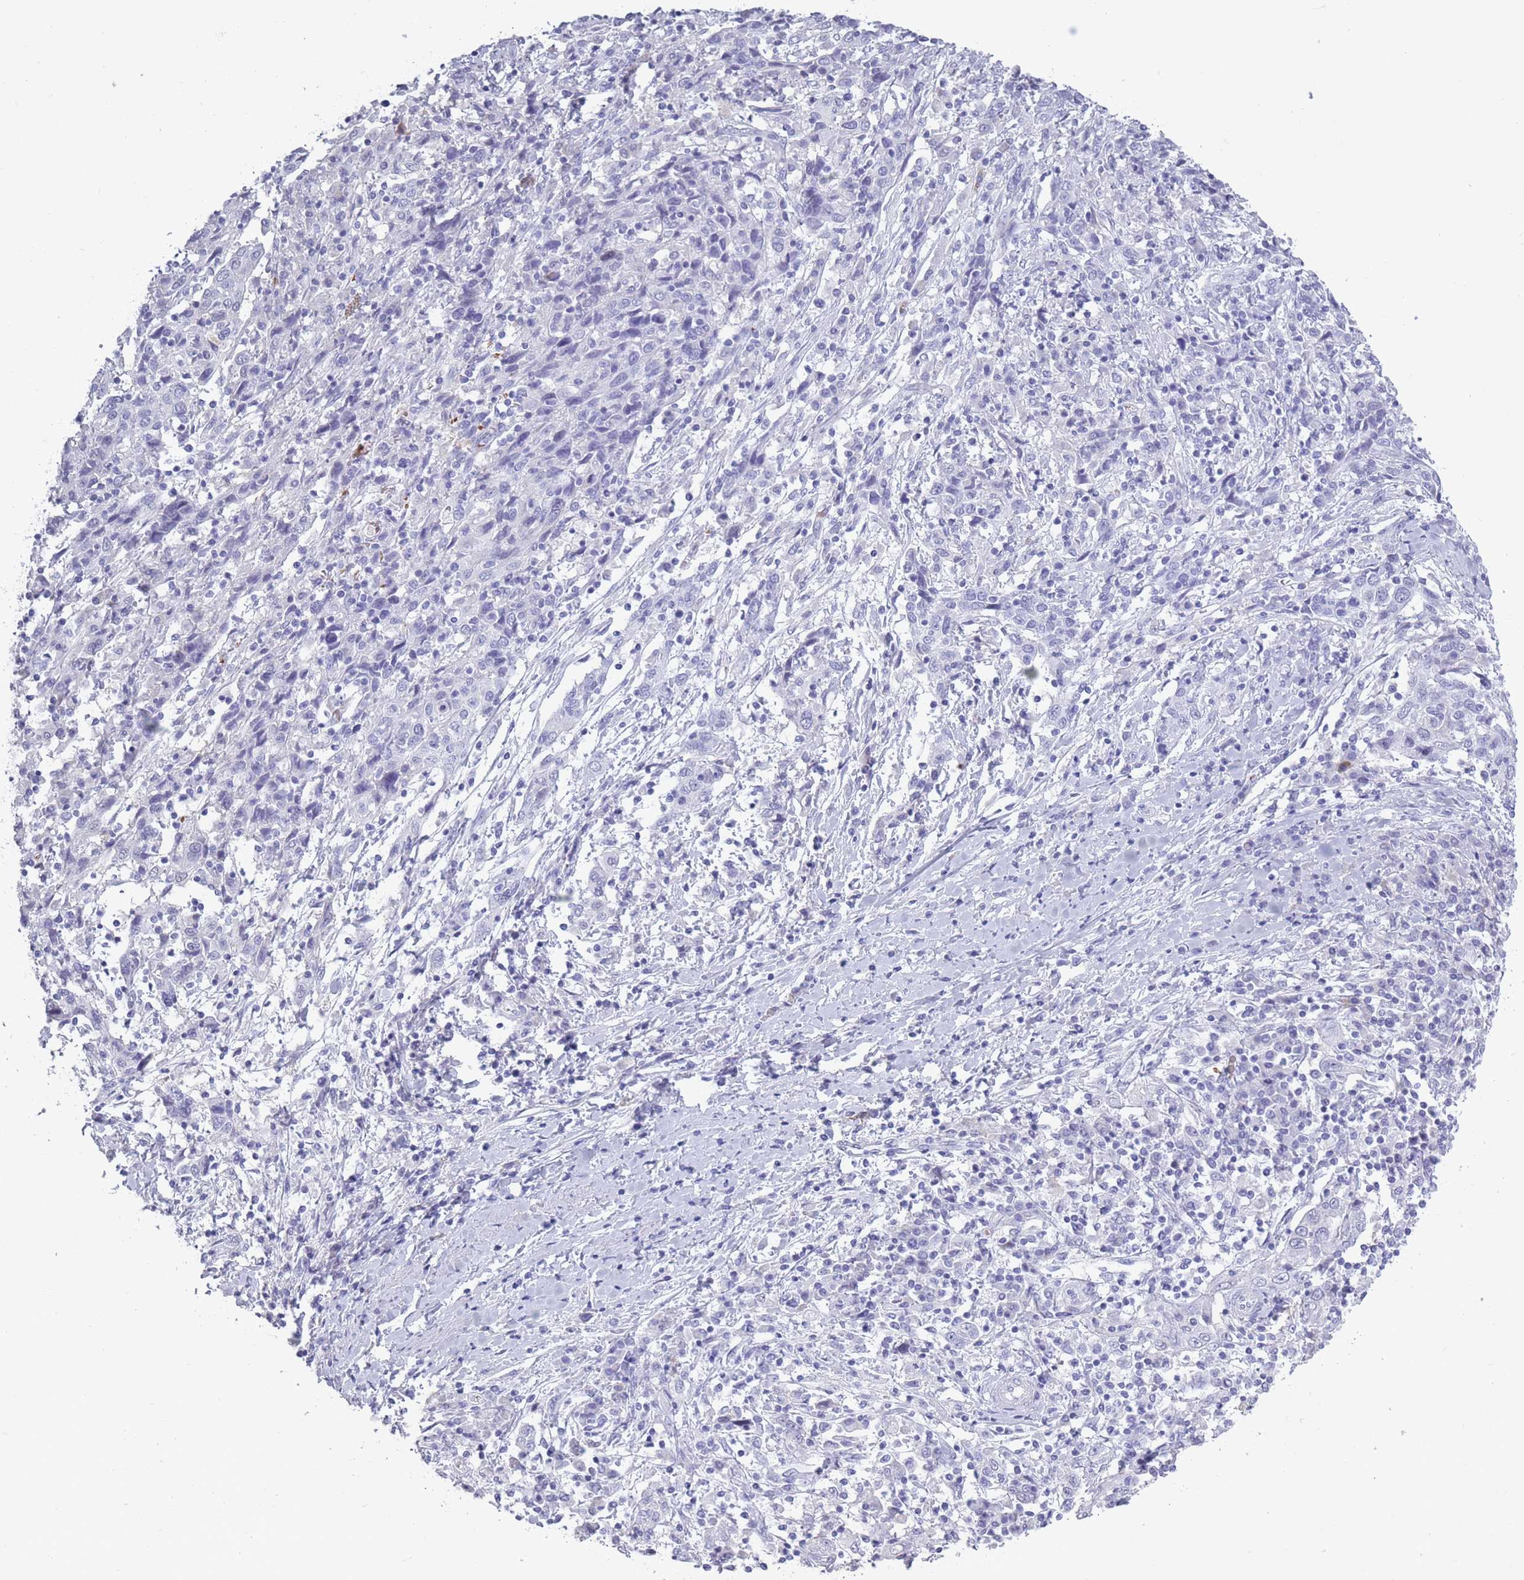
{"staining": {"intensity": "negative", "quantity": "none", "location": "none"}, "tissue": "cervical cancer", "cell_type": "Tumor cells", "image_type": "cancer", "snomed": [{"axis": "morphology", "description": "Squamous cell carcinoma, NOS"}, {"axis": "topography", "description": "Cervix"}], "caption": "A photomicrograph of human squamous cell carcinoma (cervical) is negative for staining in tumor cells. (Immunohistochemistry (ihc), brightfield microscopy, high magnification).", "gene": "OR7C1", "patient": {"sex": "female", "age": 46}}